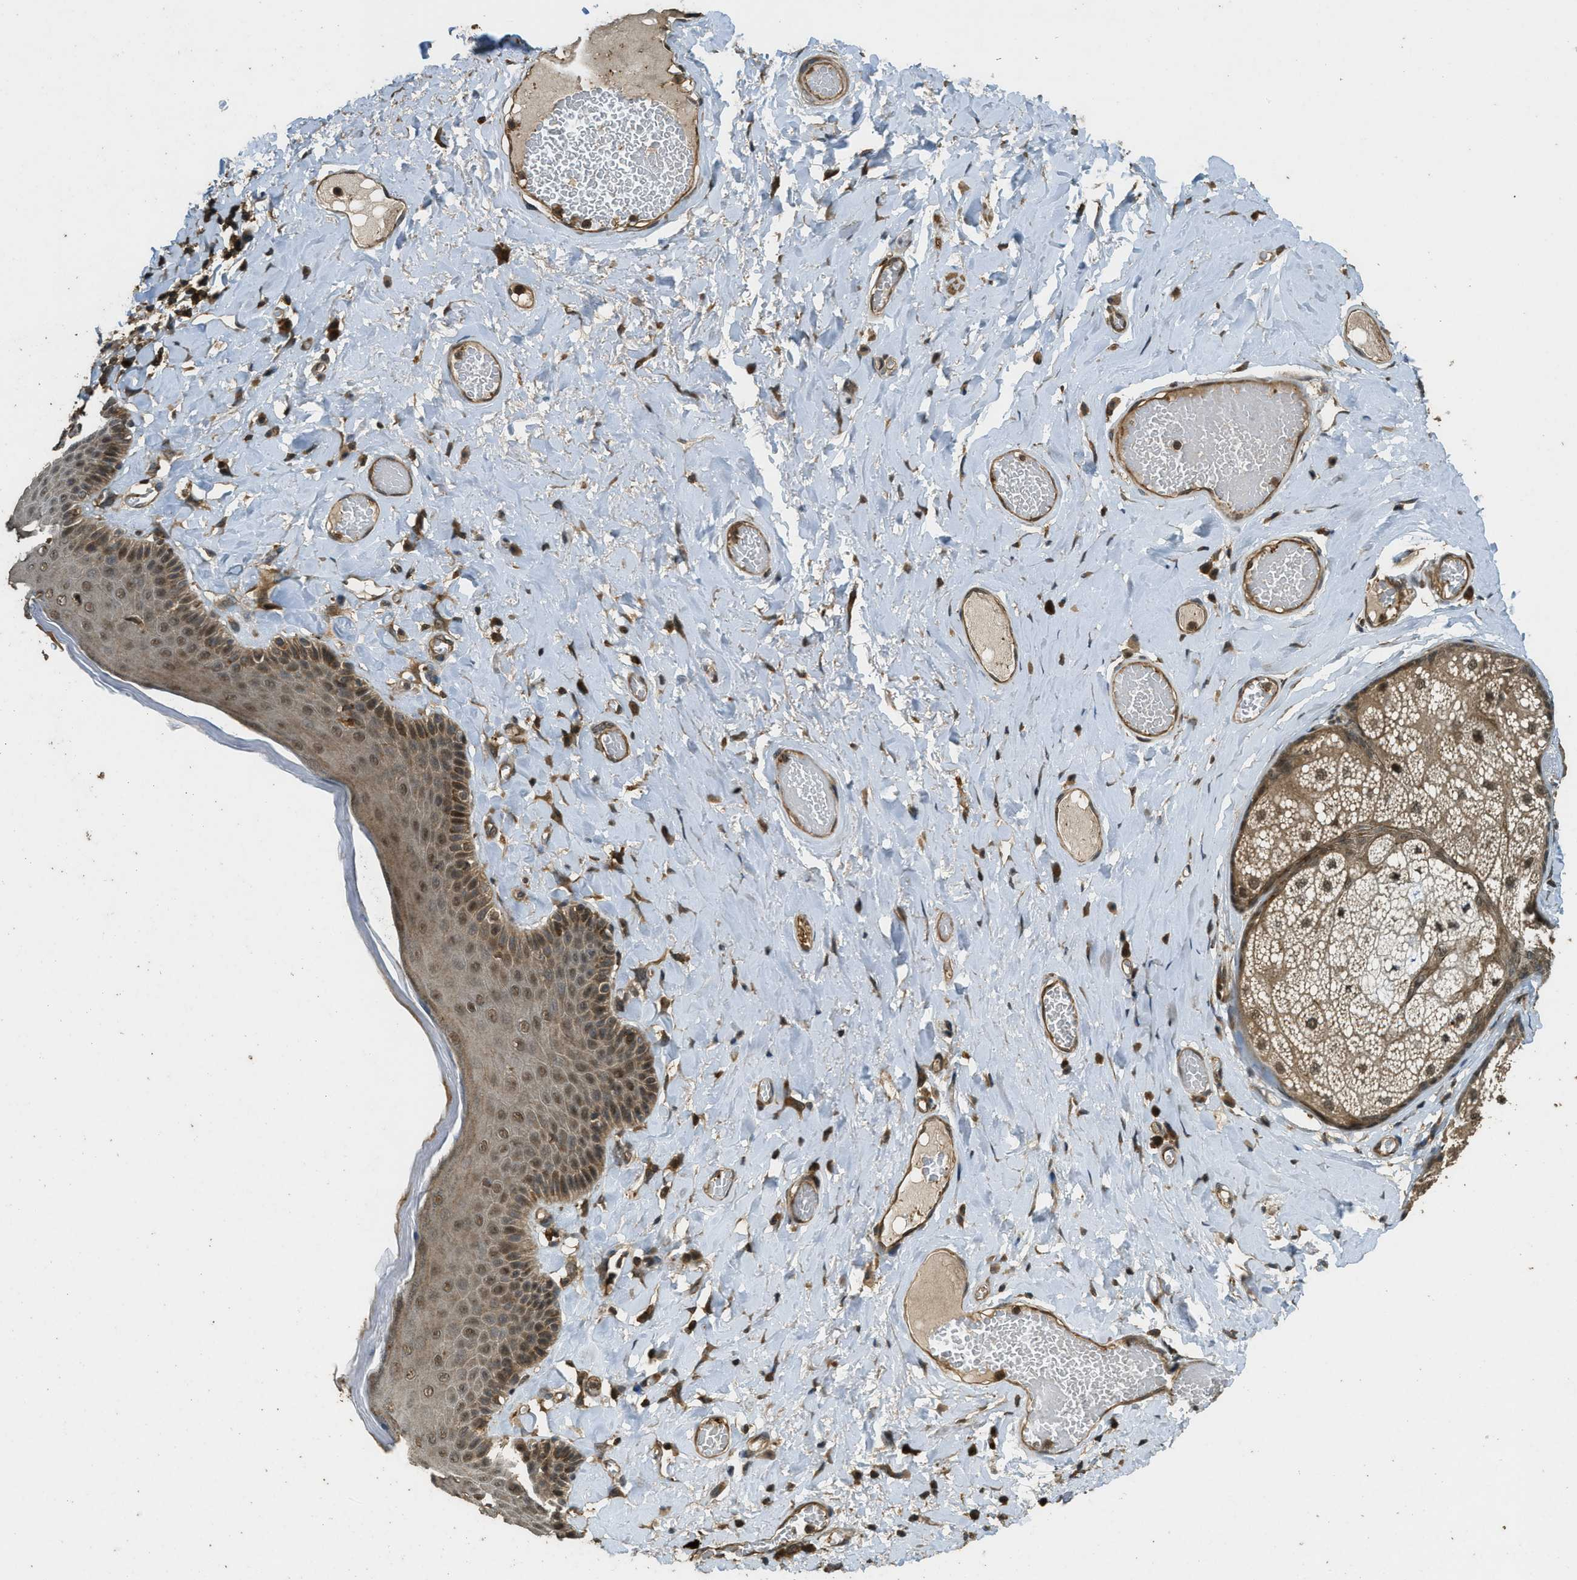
{"staining": {"intensity": "weak", "quantity": ">75%", "location": "cytoplasmic/membranous,nuclear"}, "tissue": "skin", "cell_type": "Epidermal cells", "image_type": "normal", "snomed": [{"axis": "morphology", "description": "Normal tissue, NOS"}, {"axis": "topography", "description": "Anal"}], "caption": "Skin was stained to show a protein in brown. There is low levels of weak cytoplasmic/membranous,nuclear positivity in about >75% of epidermal cells.", "gene": "PPP6R3", "patient": {"sex": "male", "age": 69}}